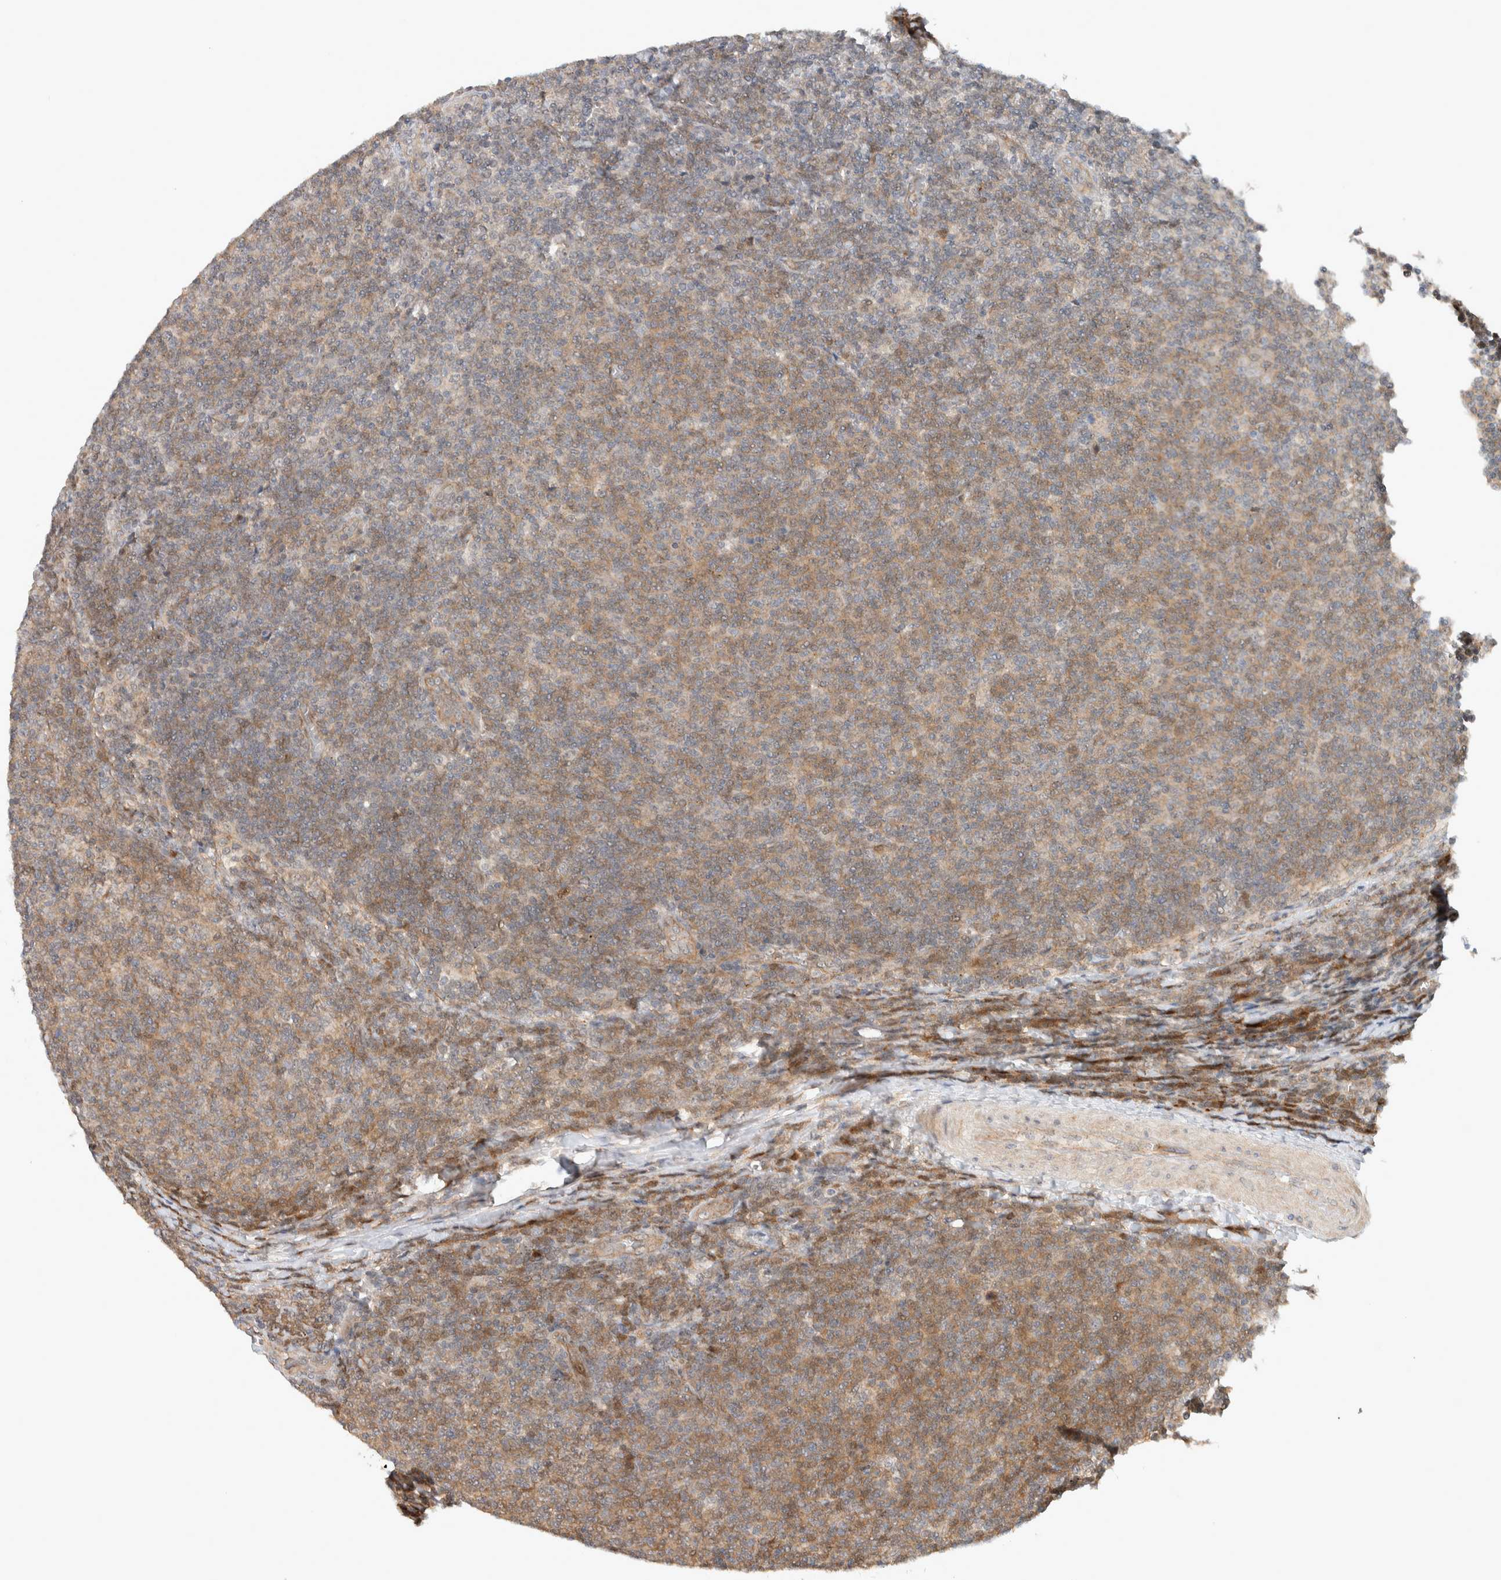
{"staining": {"intensity": "moderate", "quantity": "25%-75%", "location": "cytoplasmic/membranous"}, "tissue": "lymphoma", "cell_type": "Tumor cells", "image_type": "cancer", "snomed": [{"axis": "morphology", "description": "Malignant lymphoma, non-Hodgkin's type, Low grade"}, {"axis": "topography", "description": "Lymph node"}], "caption": "IHC micrograph of lymphoma stained for a protein (brown), which reveals medium levels of moderate cytoplasmic/membranous staining in approximately 25%-75% of tumor cells.", "gene": "DEPTOR", "patient": {"sex": "male", "age": 66}}